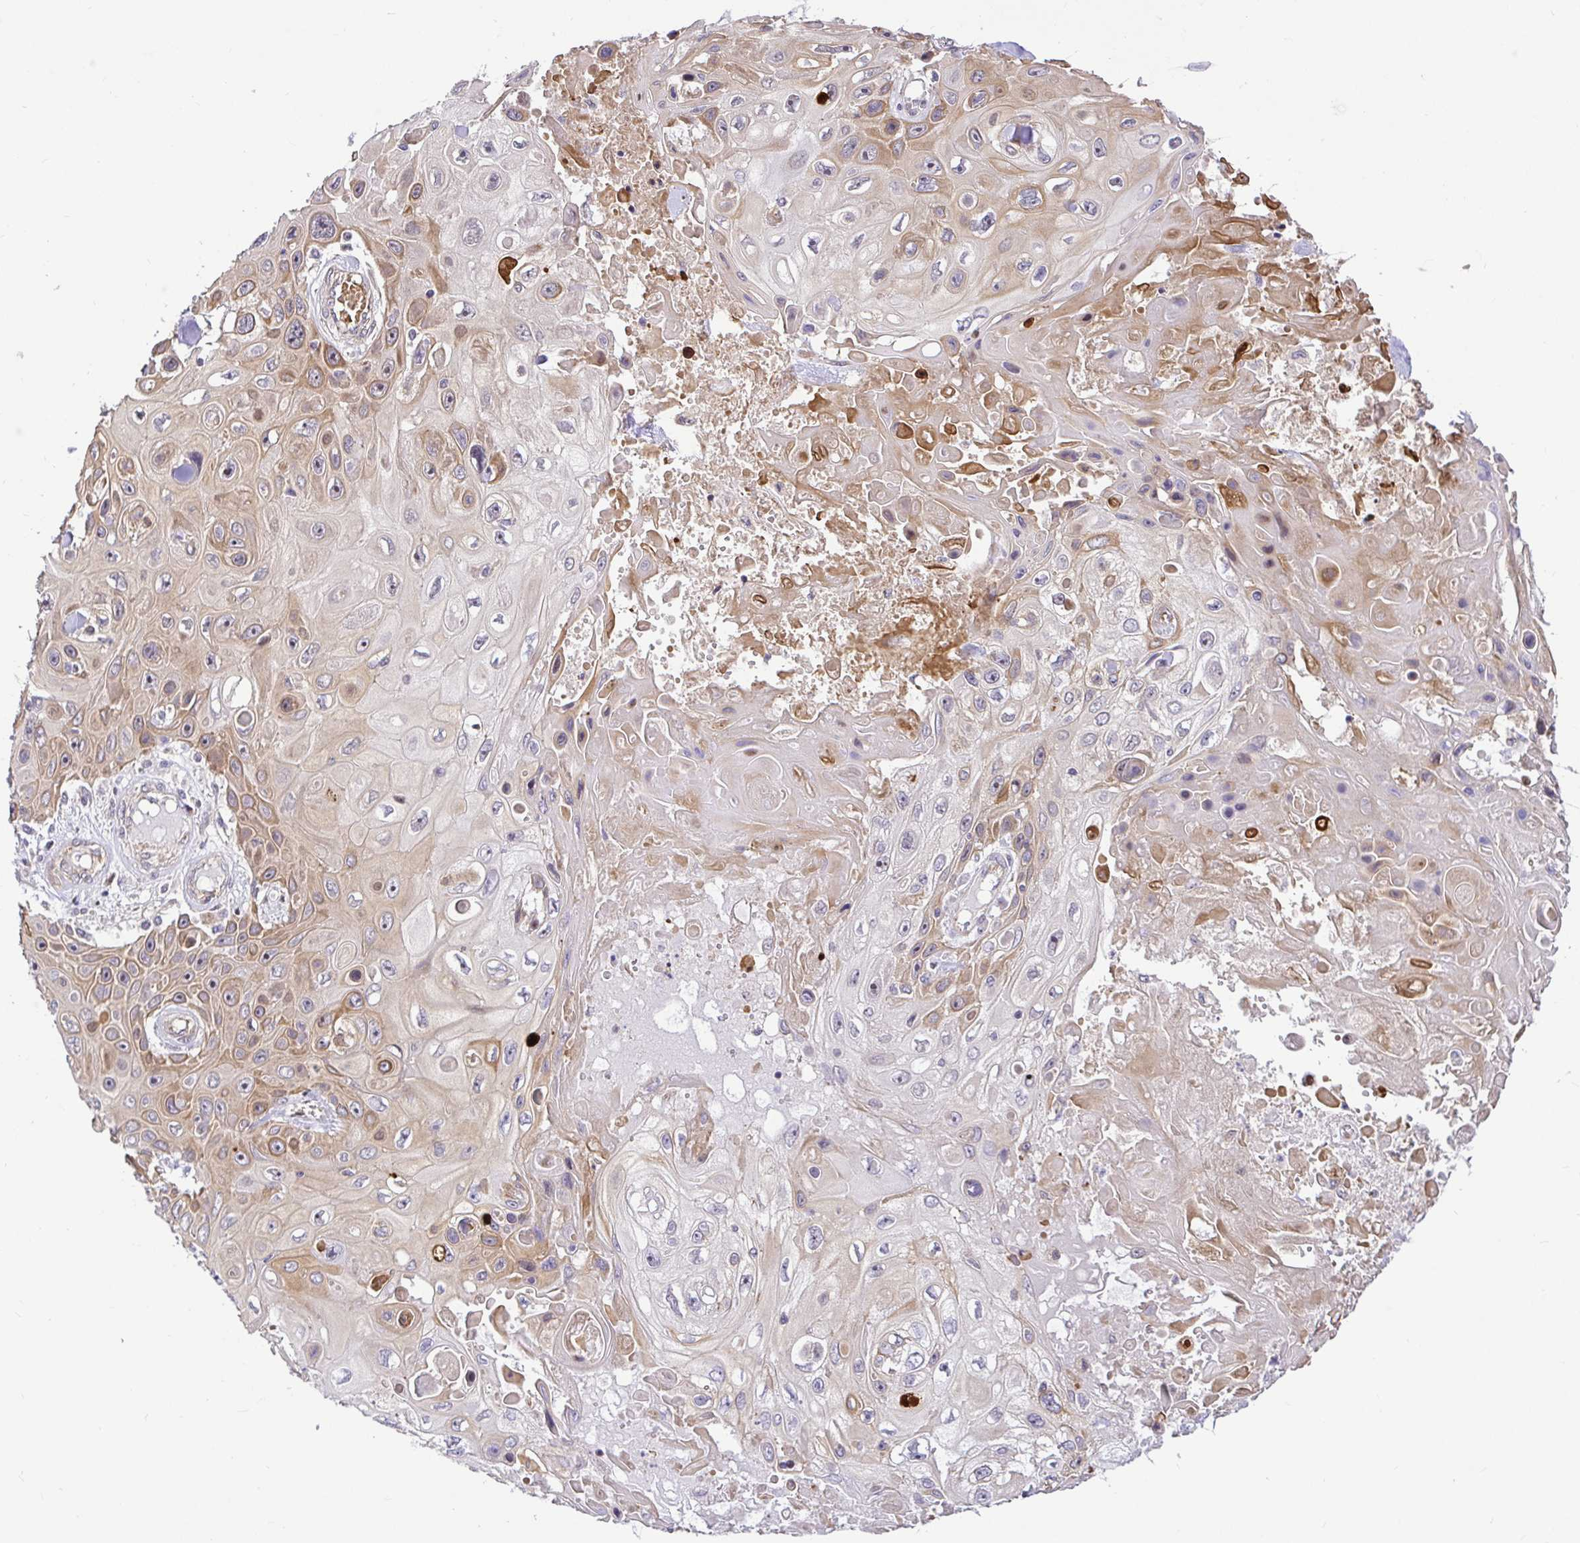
{"staining": {"intensity": "moderate", "quantity": "<25%", "location": "cytoplasmic/membranous"}, "tissue": "skin cancer", "cell_type": "Tumor cells", "image_type": "cancer", "snomed": [{"axis": "morphology", "description": "Squamous cell carcinoma, NOS"}, {"axis": "topography", "description": "Skin"}], "caption": "A high-resolution micrograph shows immunohistochemistry (IHC) staining of skin squamous cell carcinoma, which reveals moderate cytoplasmic/membranous positivity in about <25% of tumor cells.", "gene": "TRIM55", "patient": {"sex": "male", "age": 82}}